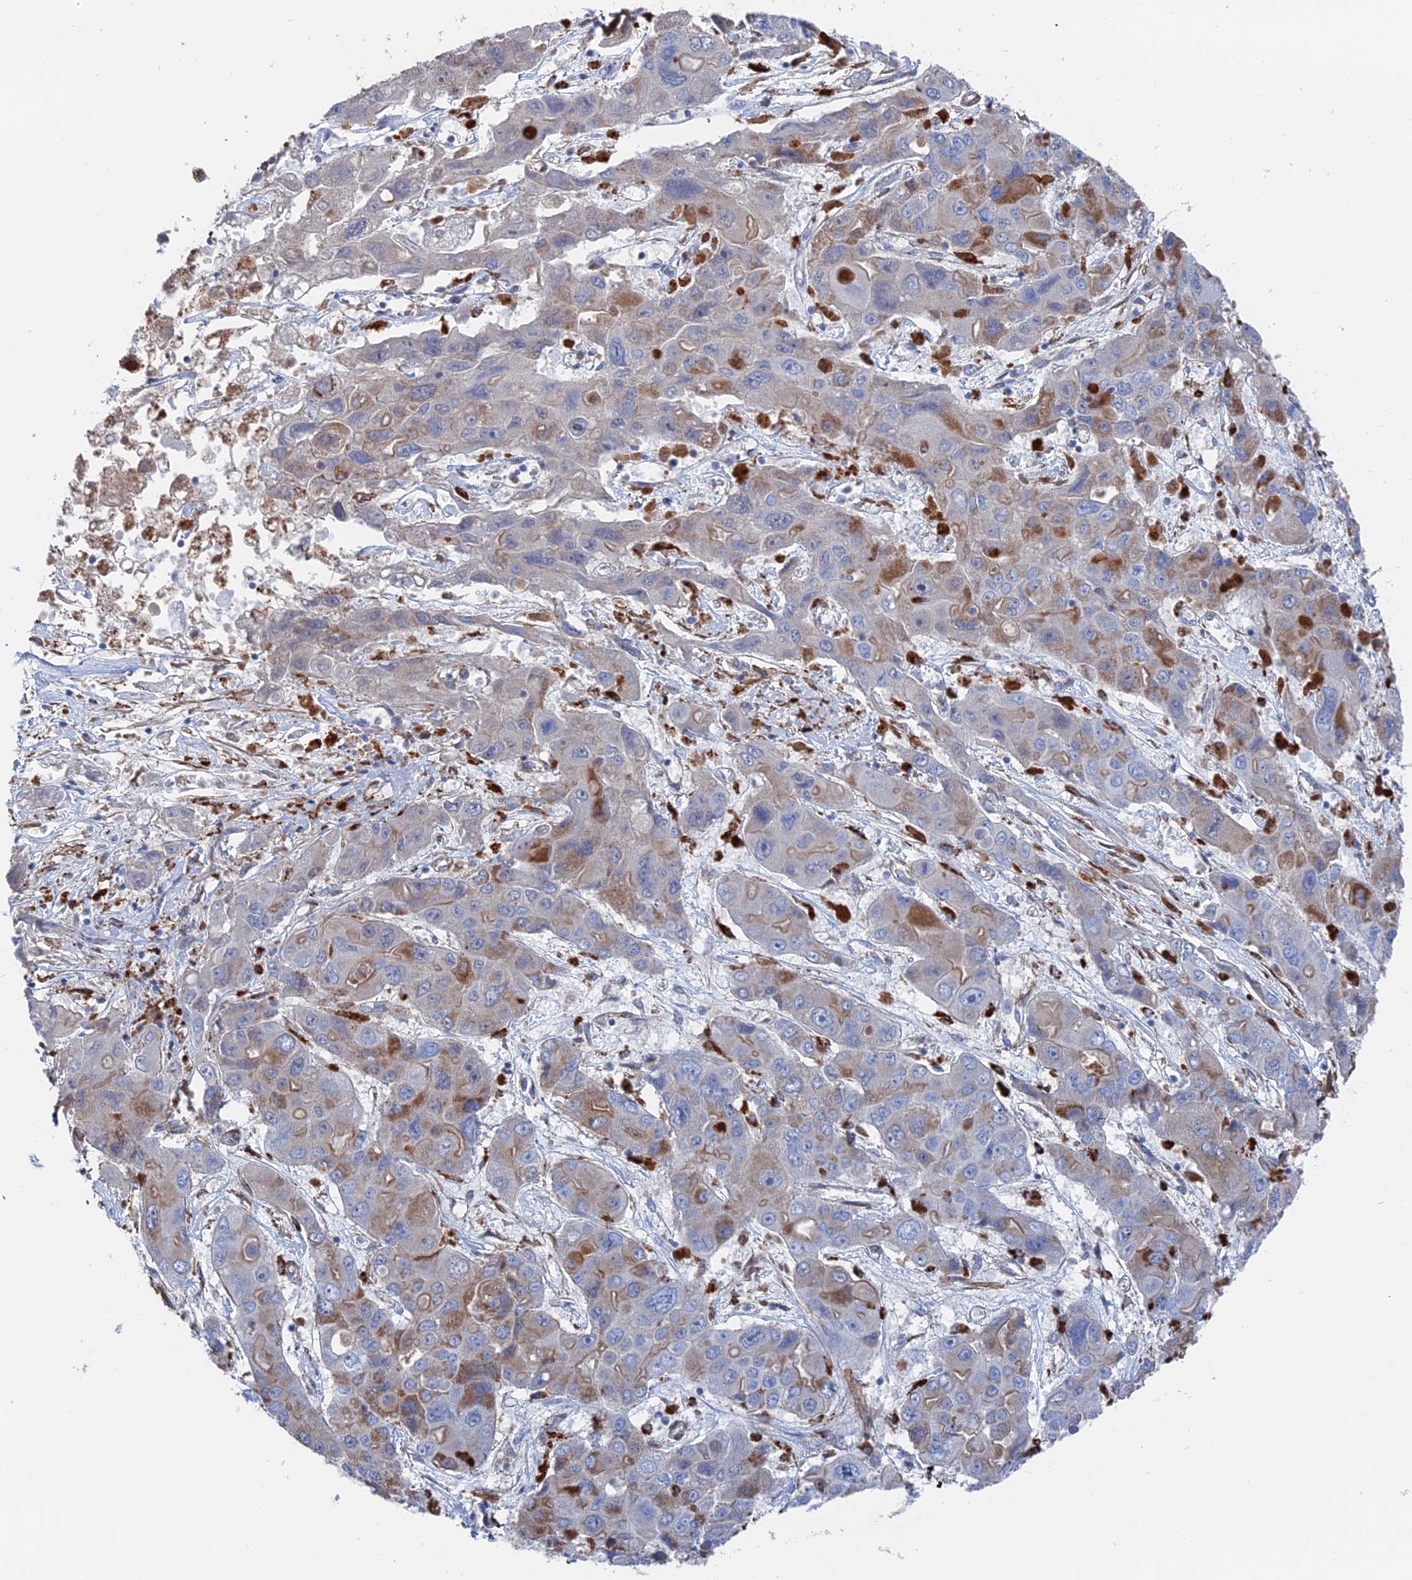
{"staining": {"intensity": "moderate", "quantity": "<25%", "location": "cytoplasmic/membranous"}, "tissue": "liver cancer", "cell_type": "Tumor cells", "image_type": "cancer", "snomed": [{"axis": "morphology", "description": "Cholangiocarcinoma"}, {"axis": "topography", "description": "Liver"}], "caption": "High-magnification brightfield microscopy of liver cancer (cholangiocarcinoma) stained with DAB (3,3'-diaminobenzidine) (brown) and counterstained with hematoxylin (blue). tumor cells exhibit moderate cytoplasmic/membranous positivity is seen in about<25% of cells.", "gene": "STRA6", "patient": {"sex": "male", "age": 67}}